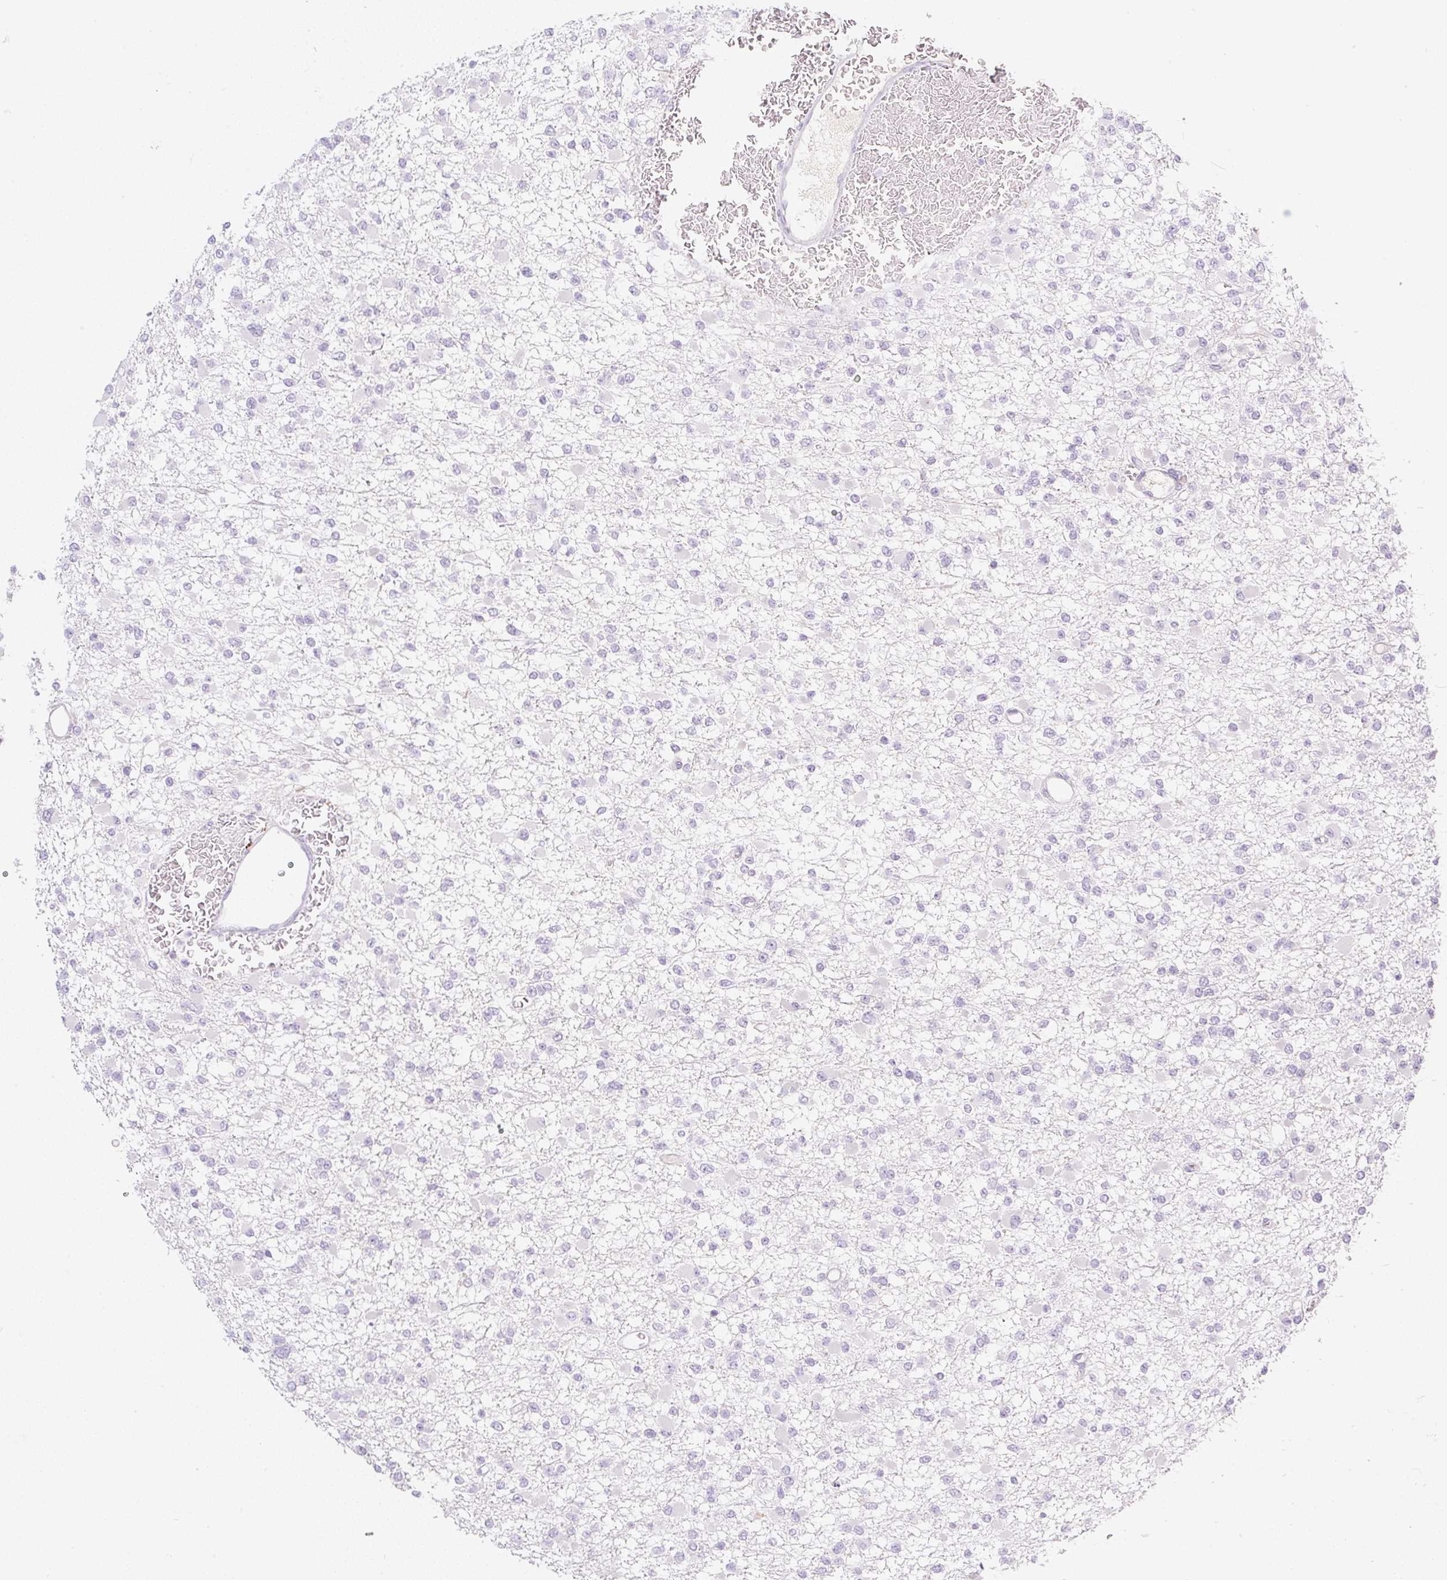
{"staining": {"intensity": "negative", "quantity": "none", "location": "none"}, "tissue": "glioma", "cell_type": "Tumor cells", "image_type": "cancer", "snomed": [{"axis": "morphology", "description": "Glioma, malignant, Low grade"}, {"axis": "topography", "description": "Brain"}], "caption": "DAB immunohistochemical staining of human malignant low-grade glioma shows no significant expression in tumor cells. The staining is performed using DAB brown chromogen with nuclei counter-stained in using hematoxylin.", "gene": "MIA2", "patient": {"sex": "female", "age": 22}}